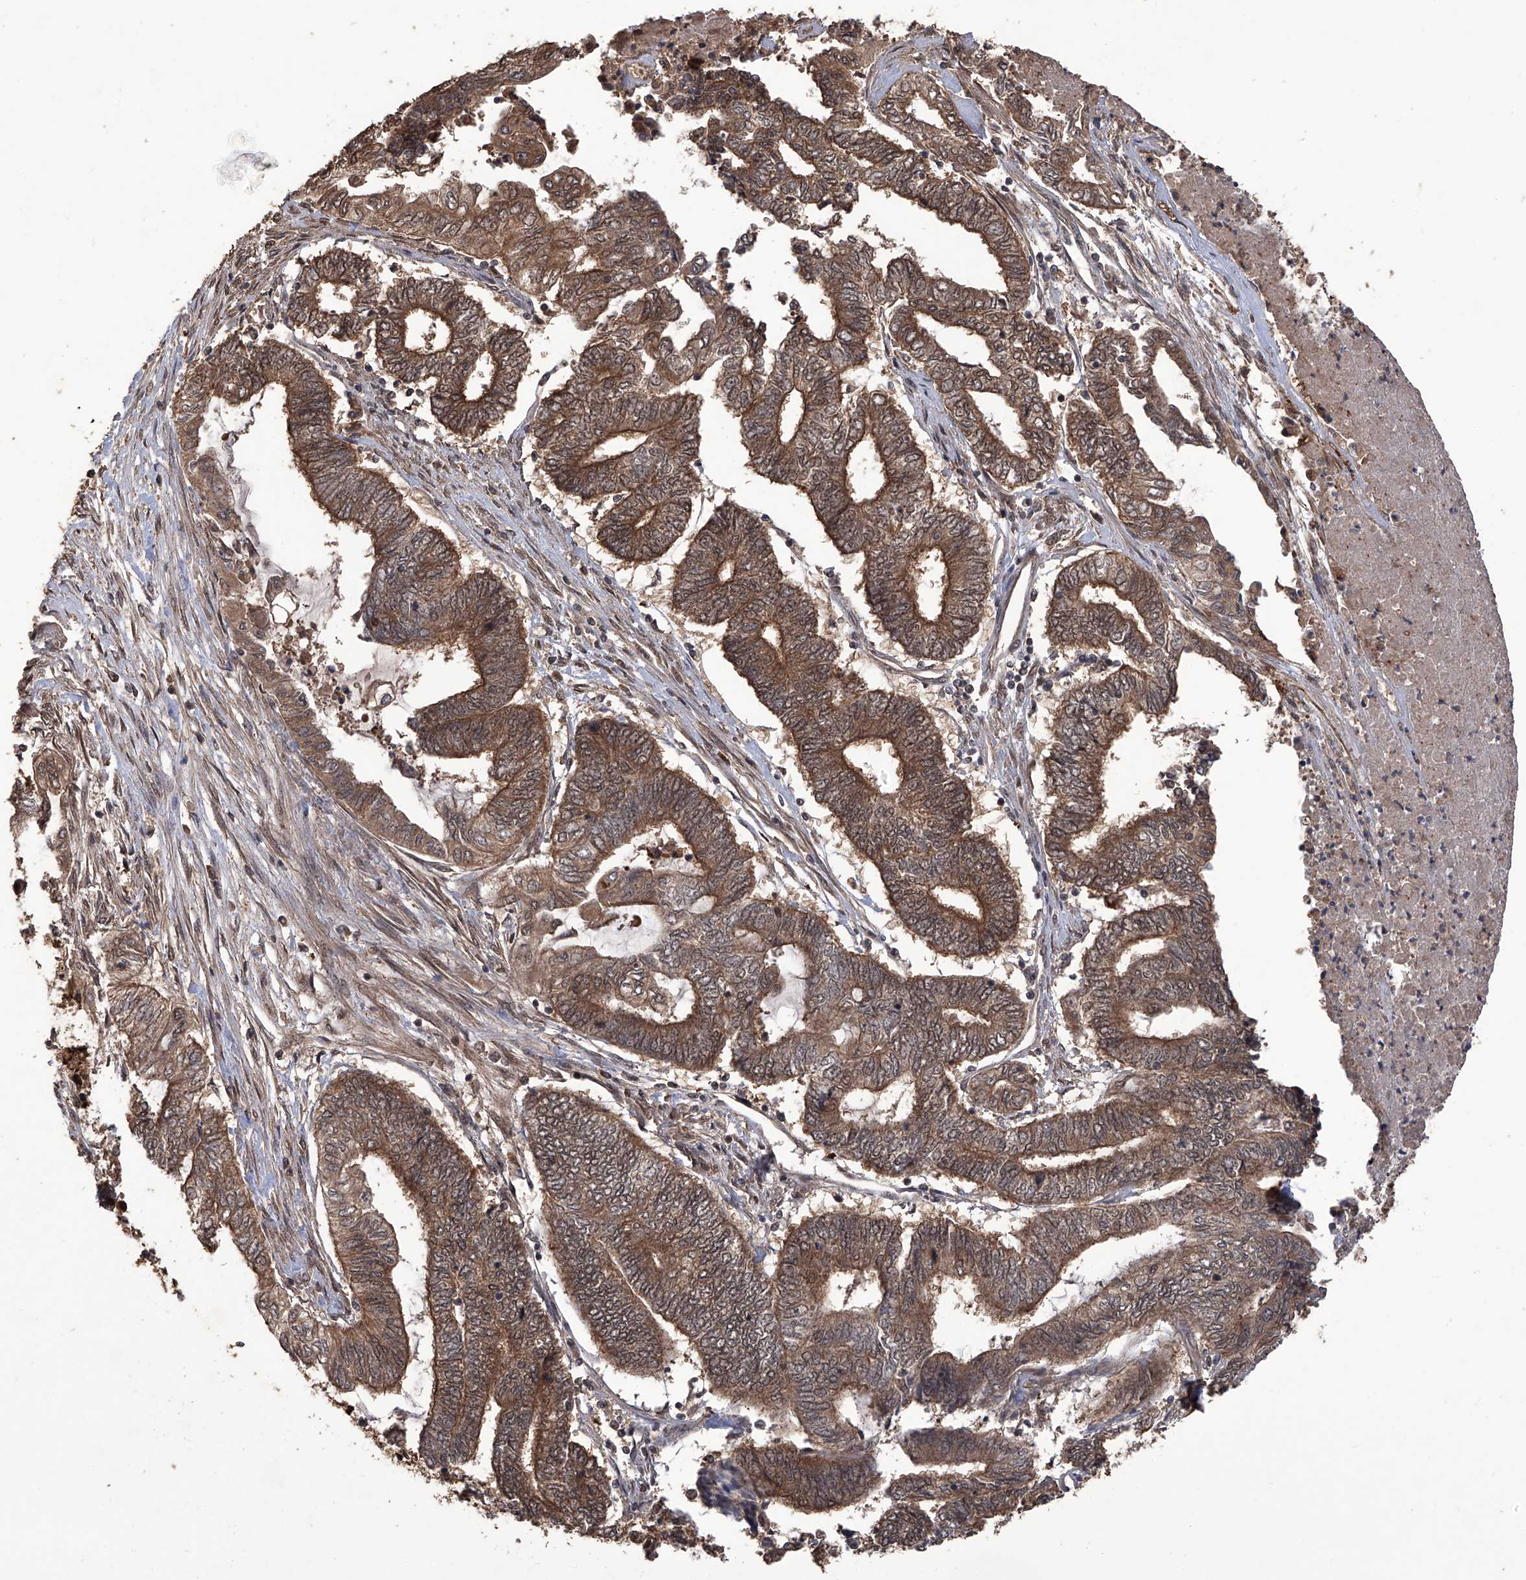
{"staining": {"intensity": "moderate", "quantity": ">75%", "location": "cytoplasmic/membranous"}, "tissue": "endometrial cancer", "cell_type": "Tumor cells", "image_type": "cancer", "snomed": [{"axis": "morphology", "description": "Adenocarcinoma, NOS"}, {"axis": "topography", "description": "Uterus"}, {"axis": "topography", "description": "Endometrium"}], "caption": "Brown immunohistochemical staining in human adenocarcinoma (endometrial) exhibits moderate cytoplasmic/membranous positivity in about >75% of tumor cells. The staining was performed using DAB (3,3'-diaminobenzidine), with brown indicating positive protein expression. Nuclei are stained blue with hematoxylin.", "gene": "LYSMD4", "patient": {"sex": "female", "age": 70}}